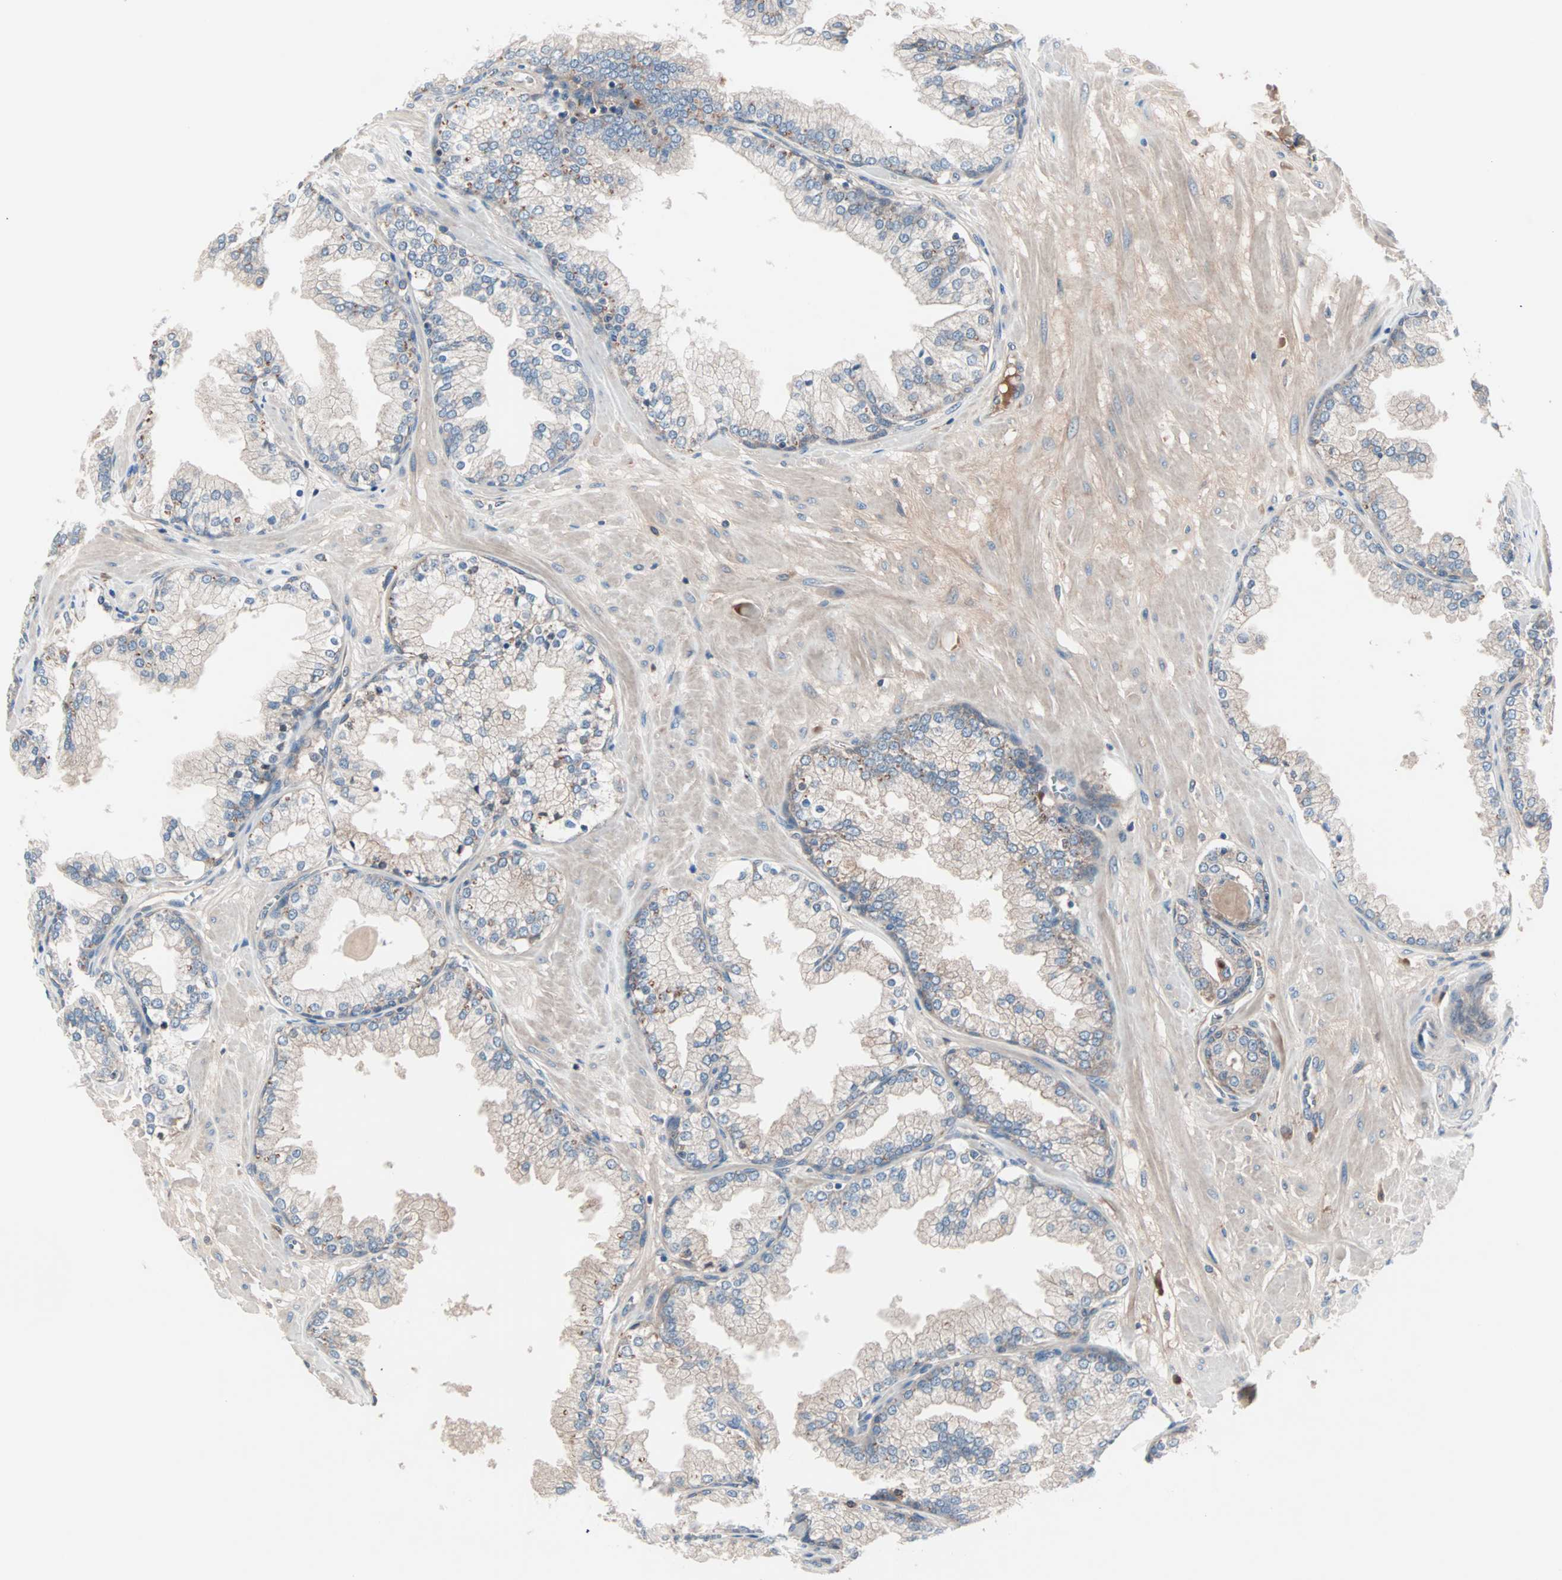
{"staining": {"intensity": "weak", "quantity": ">75%", "location": "cytoplasmic/membranous"}, "tissue": "prostate", "cell_type": "Glandular cells", "image_type": "normal", "snomed": [{"axis": "morphology", "description": "Normal tissue, NOS"}, {"axis": "topography", "description": "Prostate"}], "caption": "DAB immunohistochemical staining of normal prostate exhibits weak cytoplasmic/membranous protein expression in about >75% of glandular cells.", "gene": "CAD", "patient": {"sex": "male", "age": 51}}